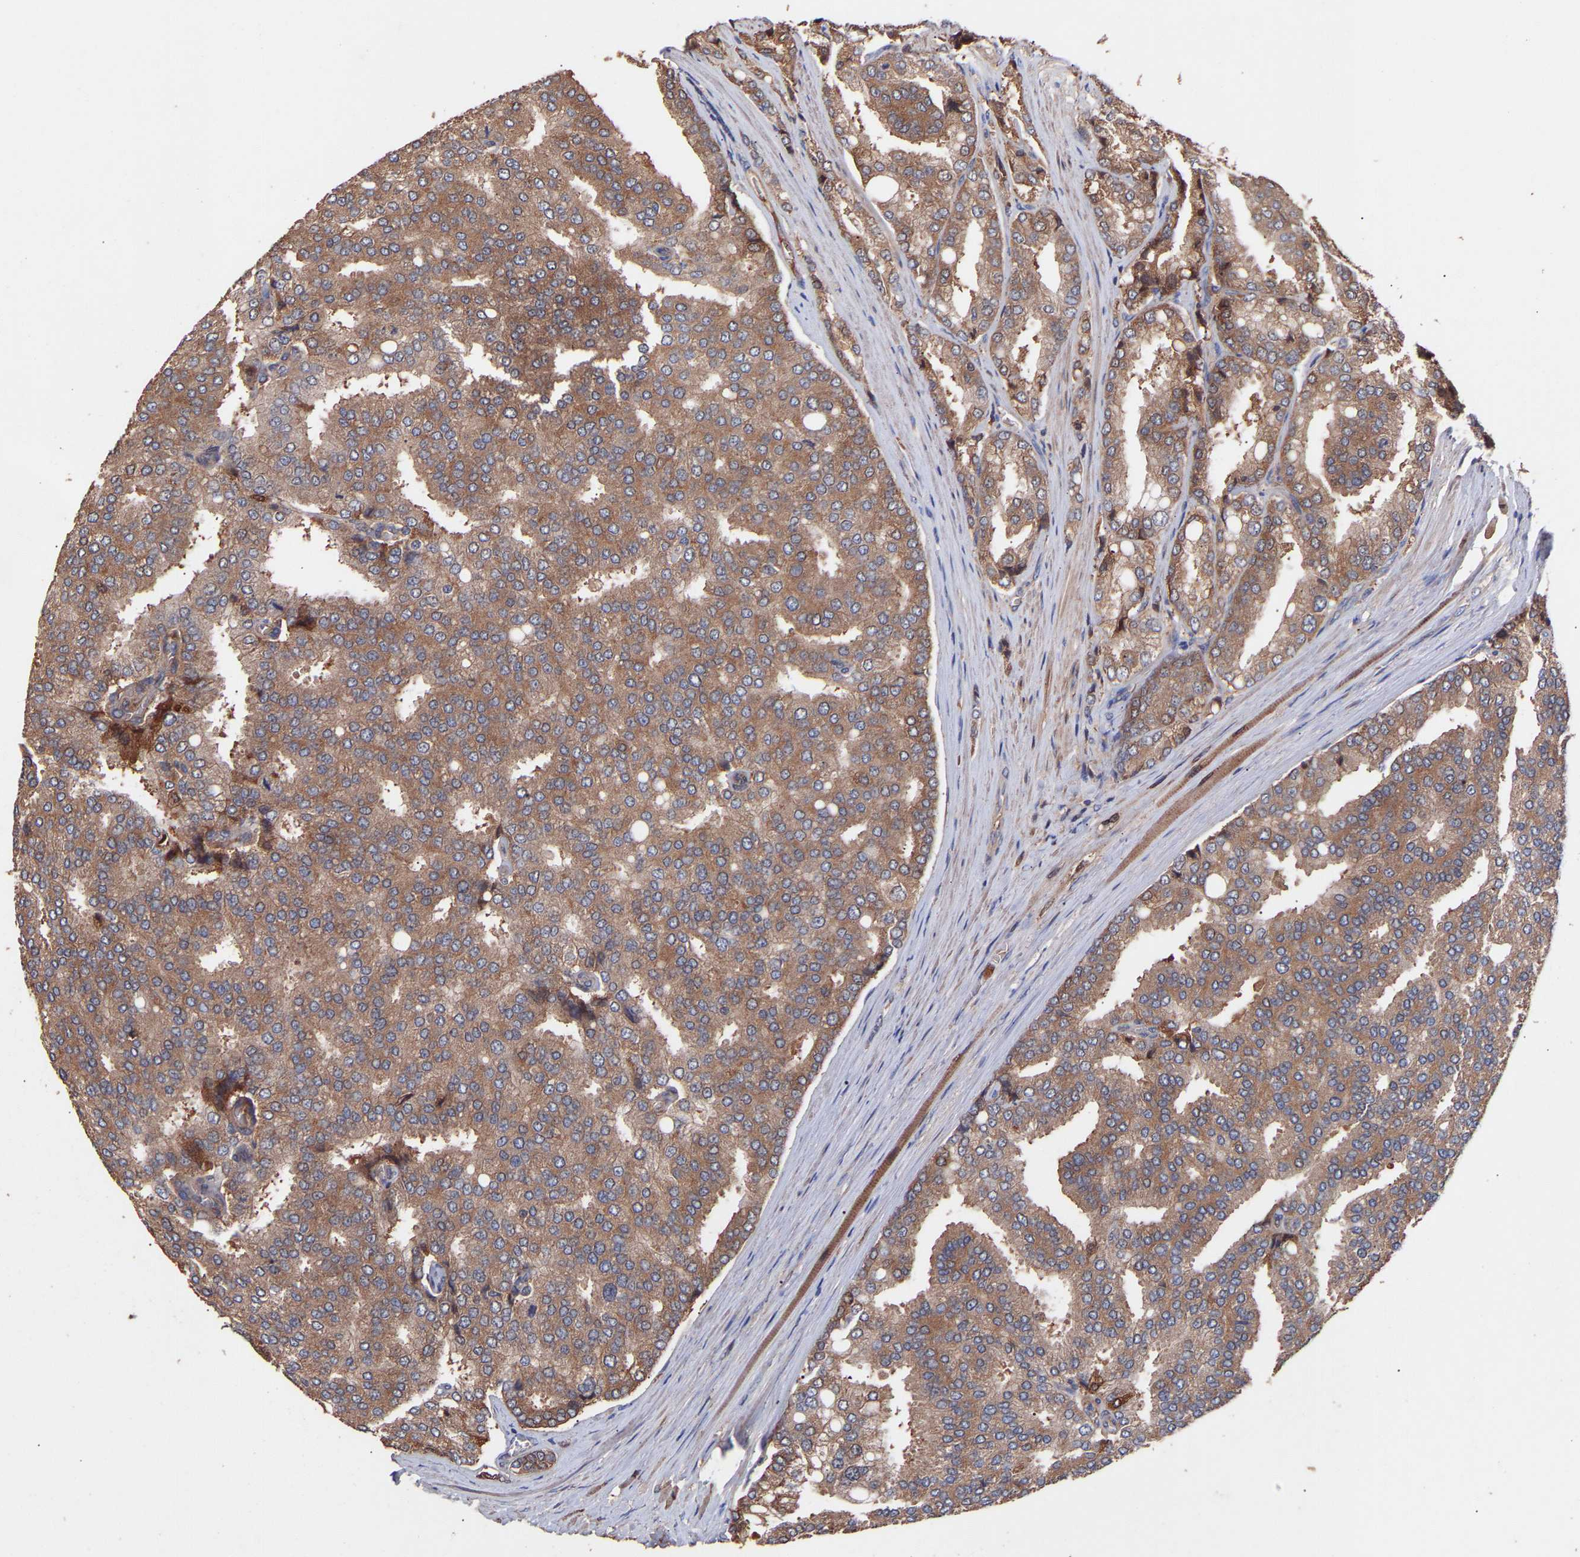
{"staining": {"intensity": "moderate", "quantity": ">75%", "location": "cytoplasmic/membranous"}, "tissue": "prostate cancer", "cell_type": "Tumor cells", "image_type": "cancer", "snomed": [{"axis": "morphology", "description": "Adenocarcinoma, High grade"}, {"axis": "topography", "description": "Prostate"}], "caption": "The micrograph demonstrates immunohistochemical staining of prostate cancer (adenocarcinoma (high-grade)). There is moderate cytoplasmic/membranous positivity is identified in about >75% of tumor cells.", "gene": "TMEM268", "patient": {"sex": "male", "age": 50}}